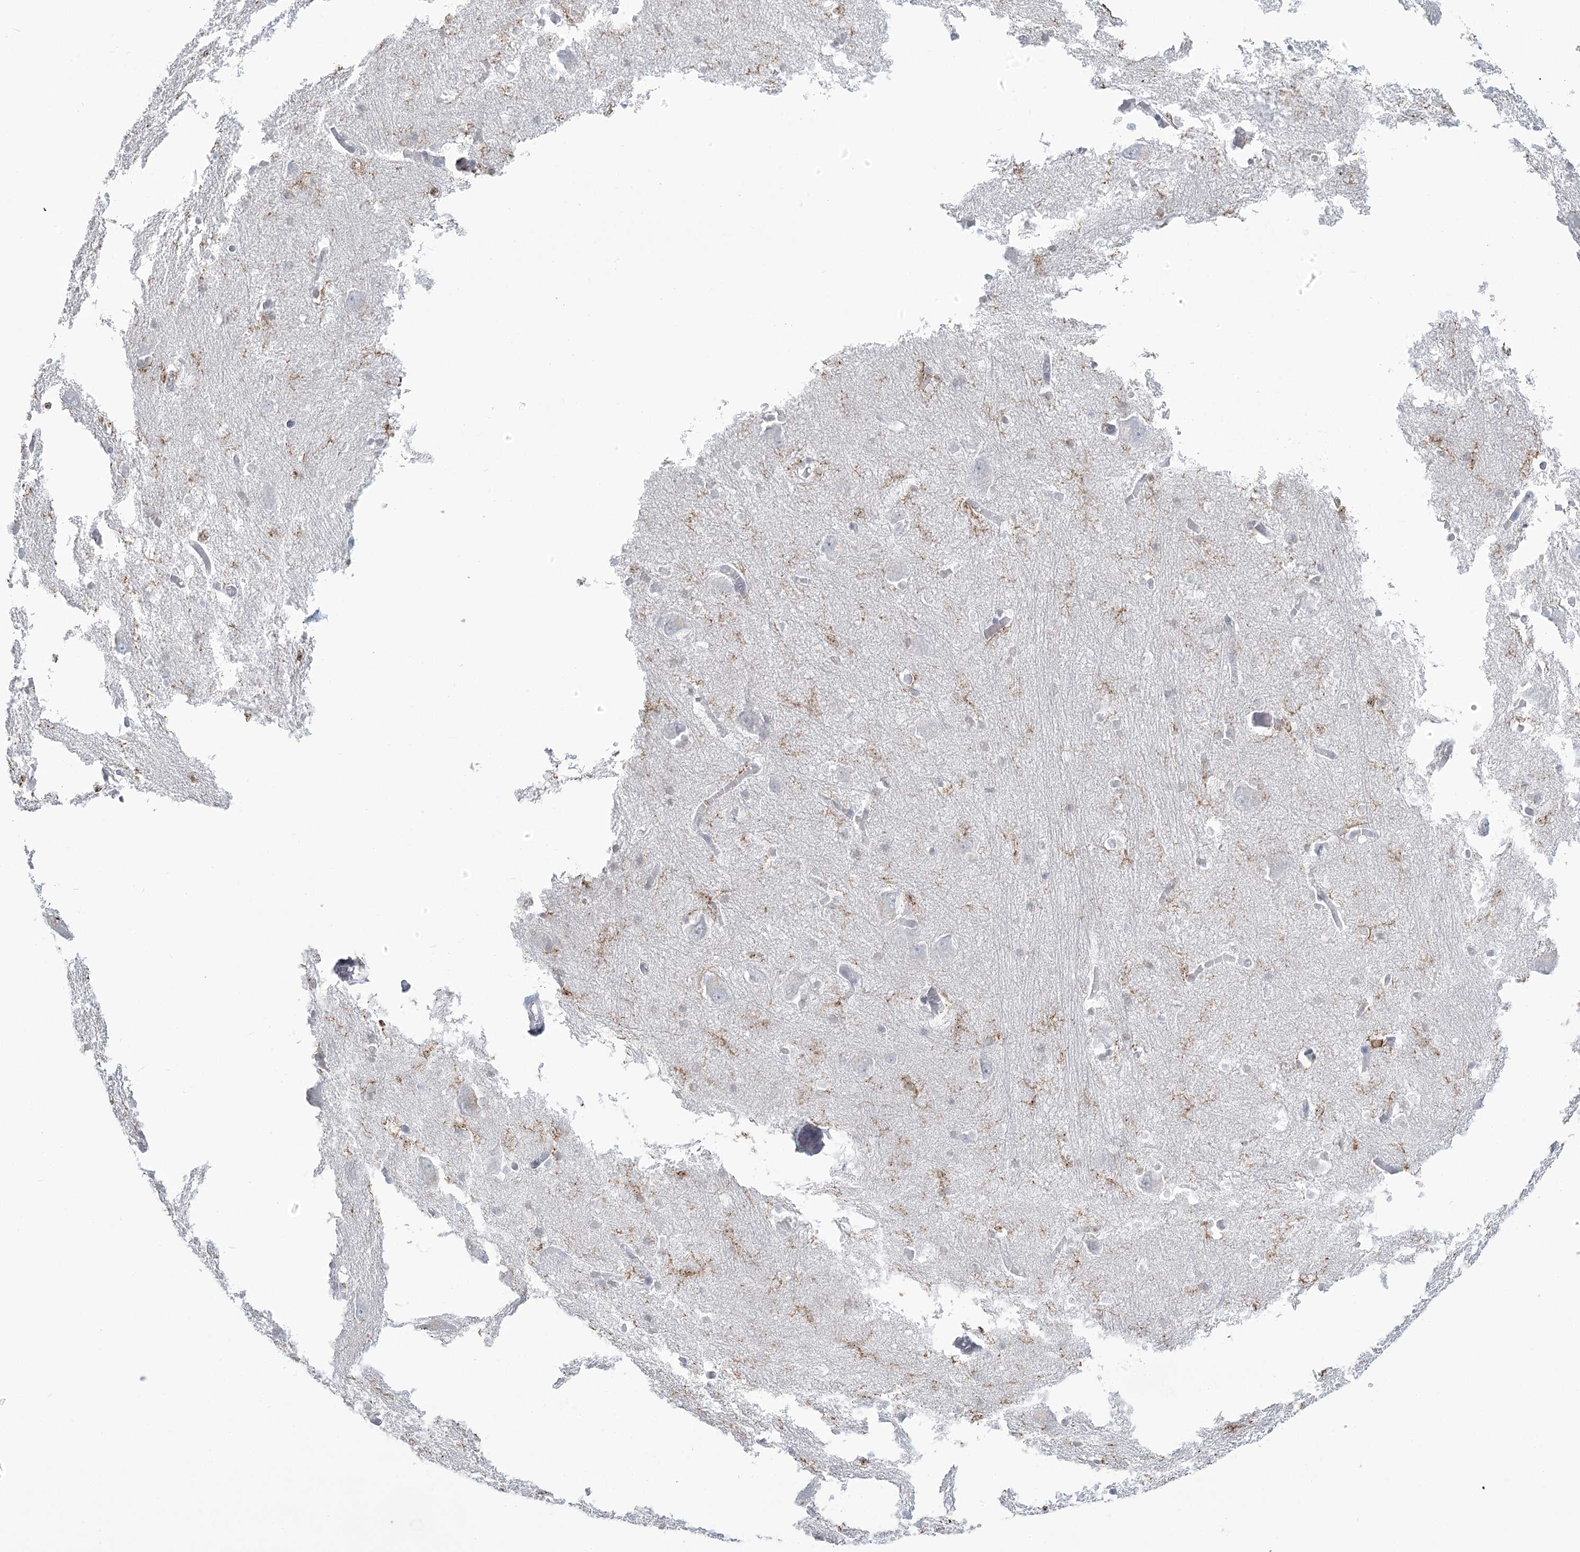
{"staining": {"intensity": "moderate", "quantity": "<25%", "location": "cytoplasmic/membranous,nuclear"}, "tissue": "caudate", "cell_type": "Glial cells", "image_type": "normal", "snomed": [{"axis": "morphology", "description": "Normal tissue, NOS"}, {"axis": "topography", "description": "Lateral ventricle wall"}], "caption": "Immunohistochemistry histopathology image of unremarkable human caudate stained for a protein (brown), which demonstrates low levels of moderate cytoplasmic/membranous,nuclear expression in about <25% of glial cells.", "gene": "C11orf1", "patient": {"sex": "male", "age": 37}}